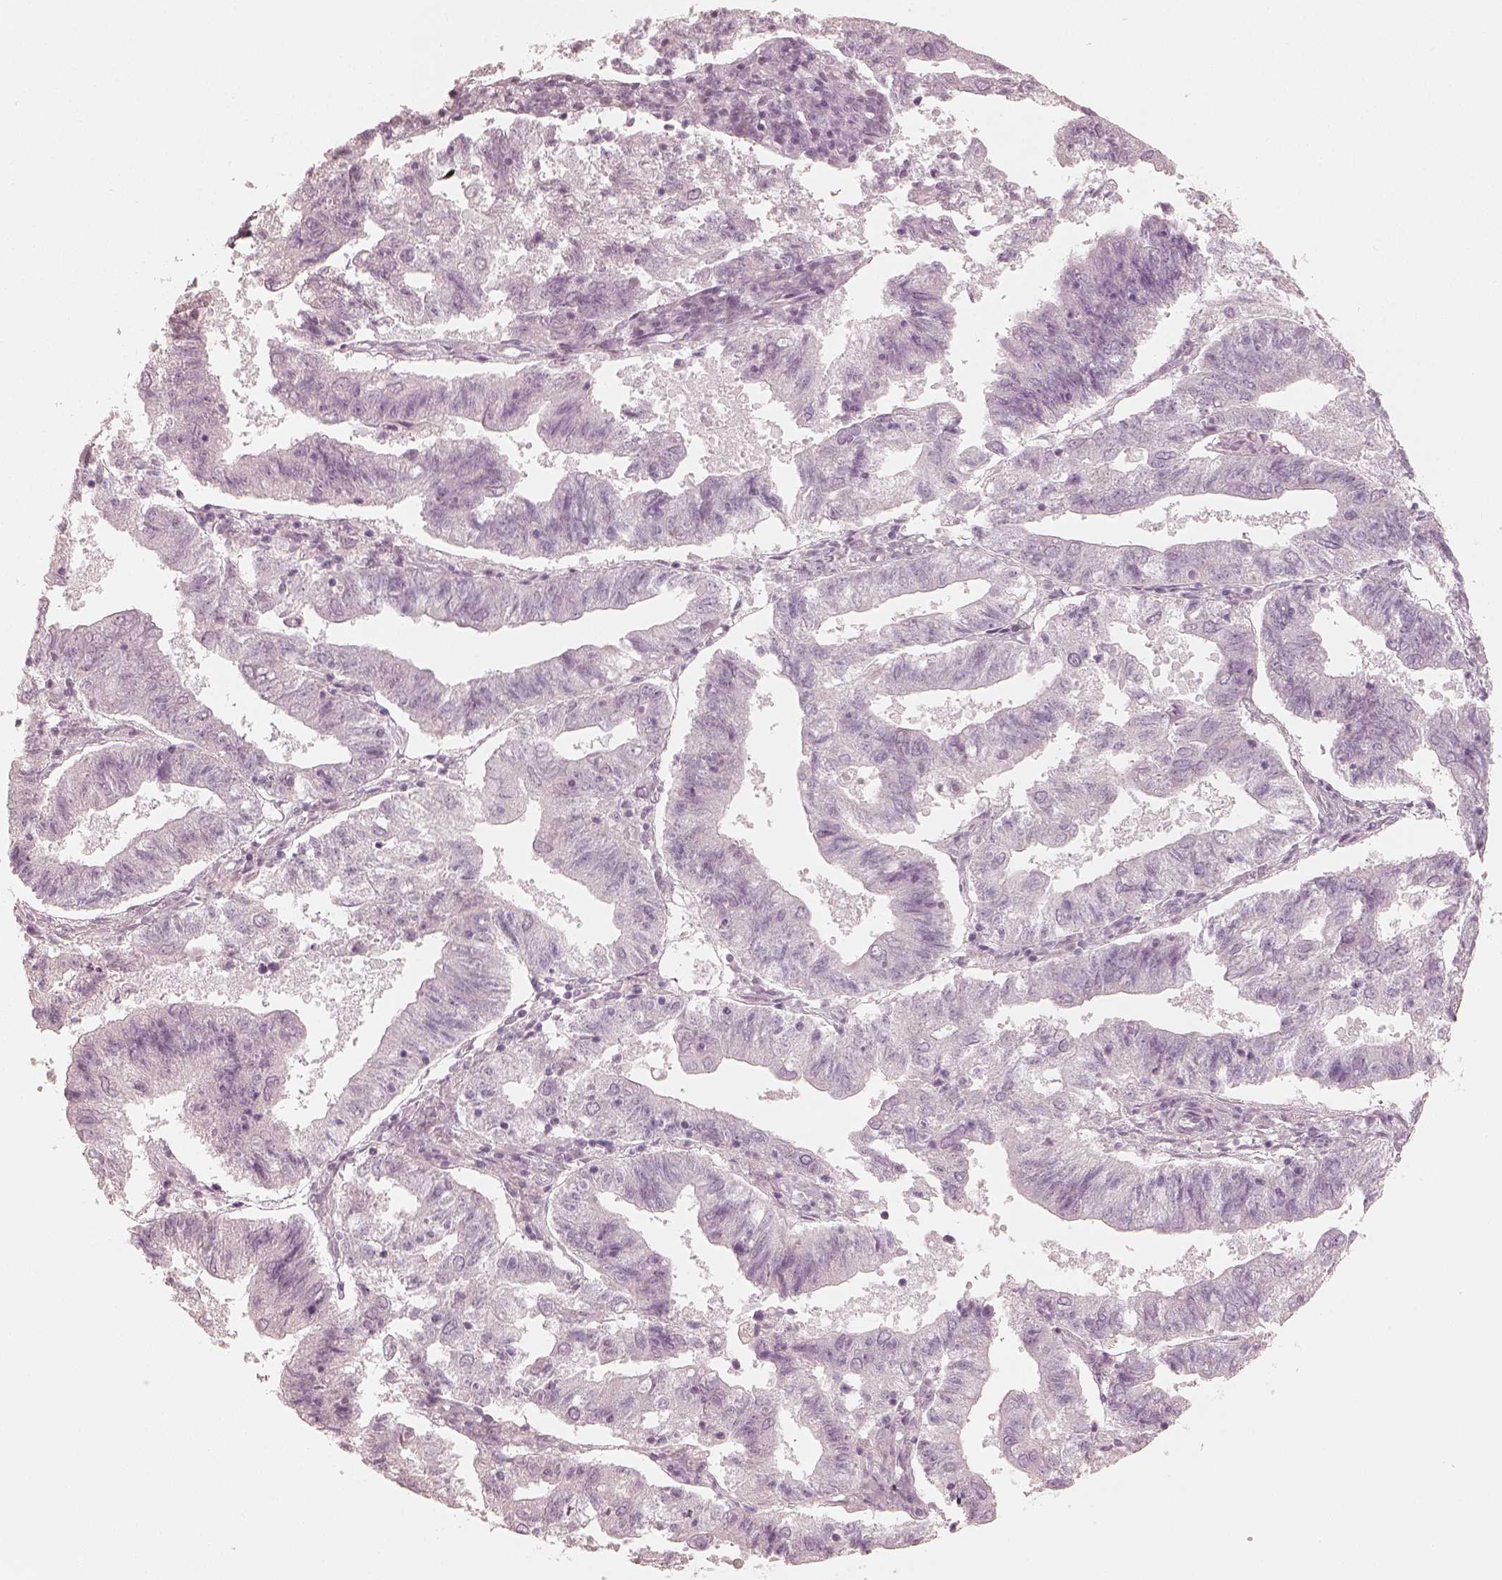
{"staining": {"intensity": "negative", "quantity": "none", "location": "none"}, "tissue": "endometrial cancer", "cell_type": "Tumor cells", "image_type": "cancer", "snomed": [{"axis": "morphology", "description": "Adenocarcinoma, NOS"}, {"axis": "topography", "description": "Endometrium"}], "caption": "A histopathology image of human endometrial cancer (adenocarcinoma) is negative for staining in tumor cells.", "gene": "KRT82", "patient": {"sex": "female", "age": 82}}